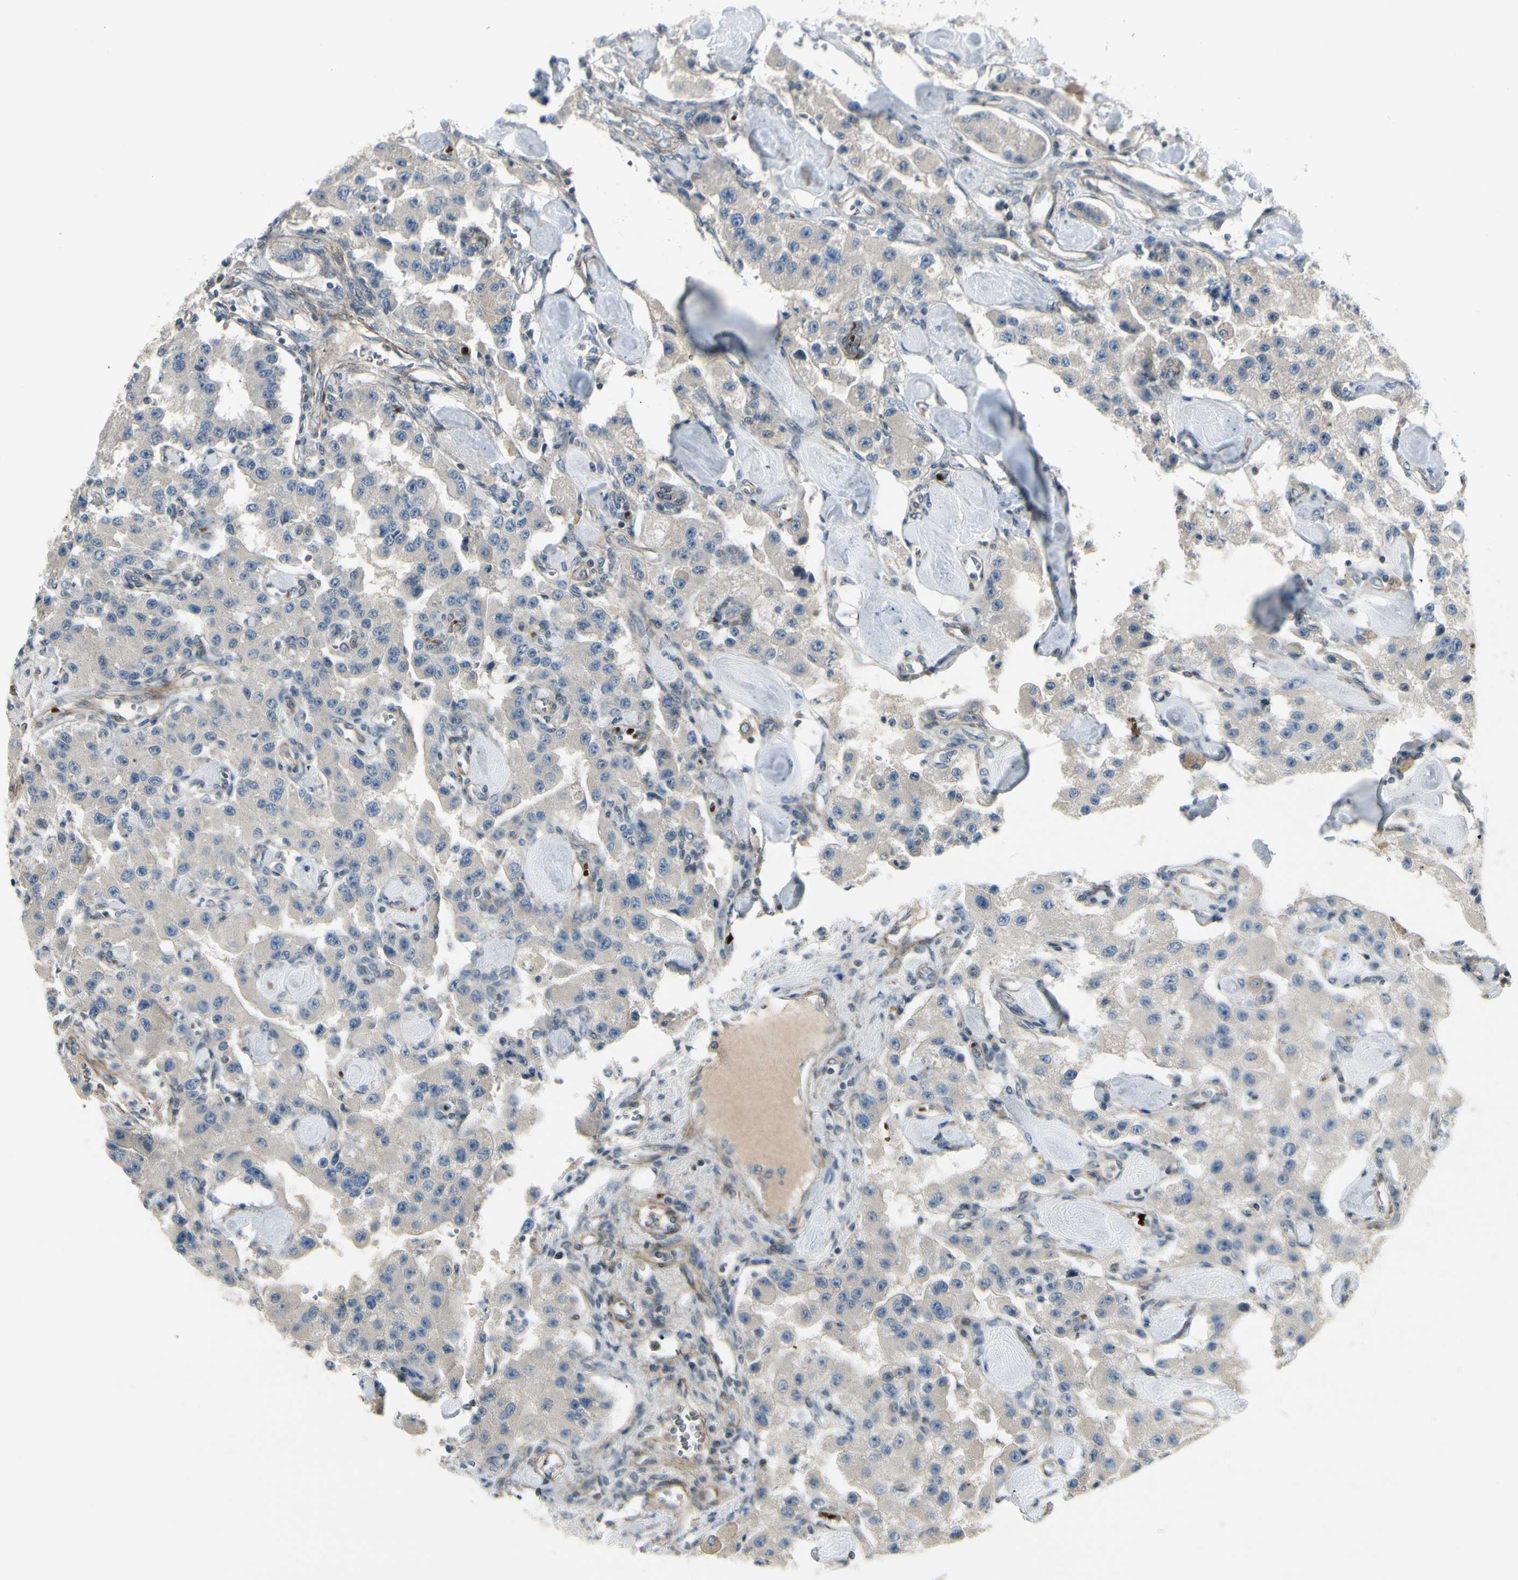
{"staining": {"intensity": "negative", "quantity": "none", "location": "none"}, "tissue": "carcinoid", "cell_type": "Tumor cells", "image_type": "cancer", "snomed": [{"axis": "morphology", "description": "Carcinoid, malignant, NOS"}, {"axis": "topography", "description": "Pancreas"}], "caption": "Immunohistochemistry (IHC) of carcinoid (malignant) demonstrates no staining in tumor cells.", "gene": "PPP3CB", "patient": {"sex": "male", "age": 41}}